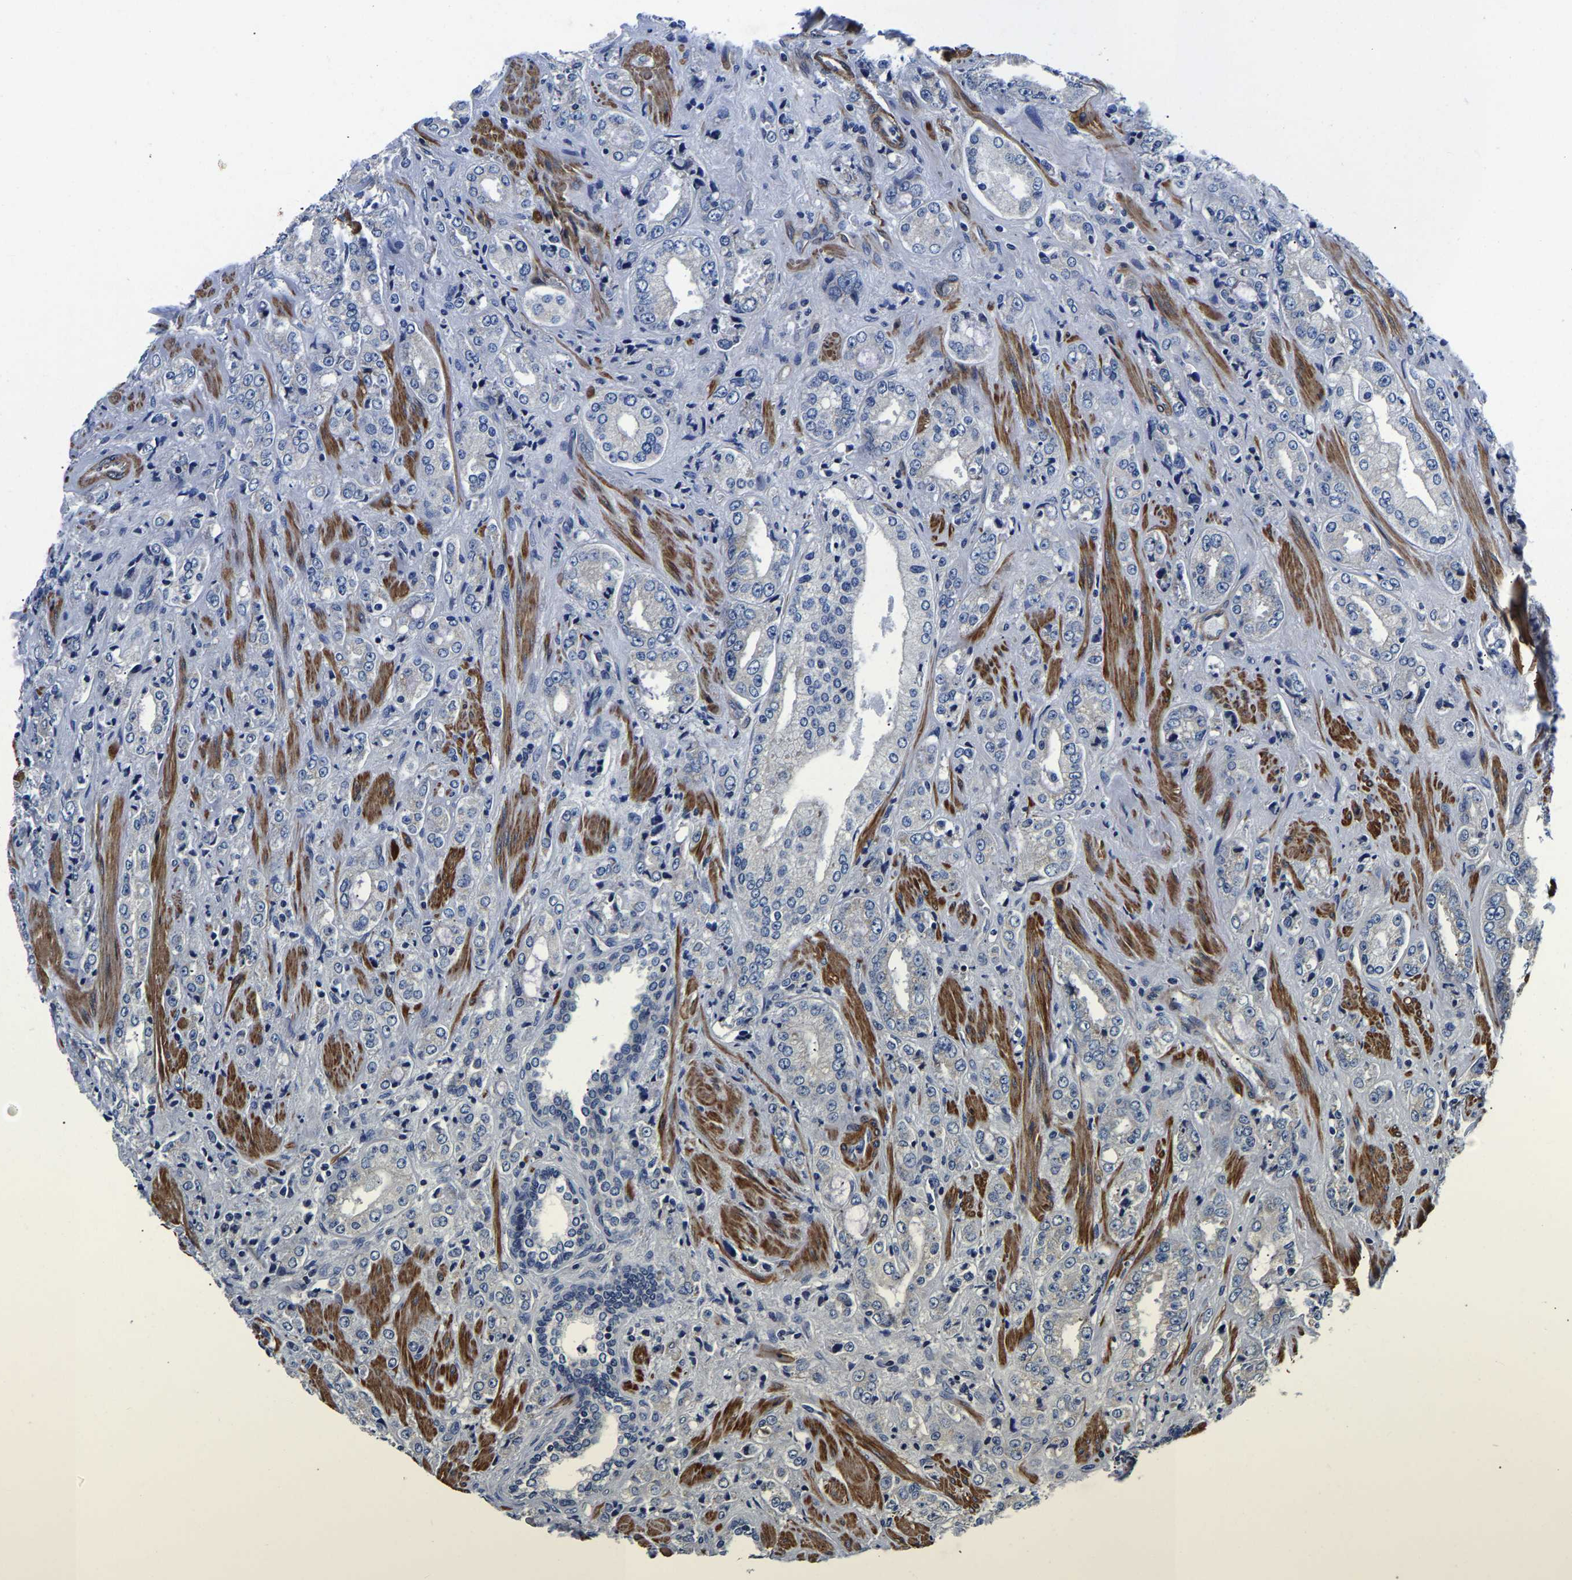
{"staining": {"intensity": "negative", "quantity": "none", "location": "none"}, "tissue": "prostate cancer", "cell_type": "Tumor cells", "image_type": "cancer", "snomed": [{"axis": "morphology", "description": "Adenocarcinoma, High grade"}, {"axis": "topography", "description": "Prostate"}], "caption": "Immunohistochemistry (IHC) of prostate high-grade adenocarcinoma shows no positivity in tumor cells.", "gene": "KCTD17", "patient": {"sex": "male", "age": 61}}